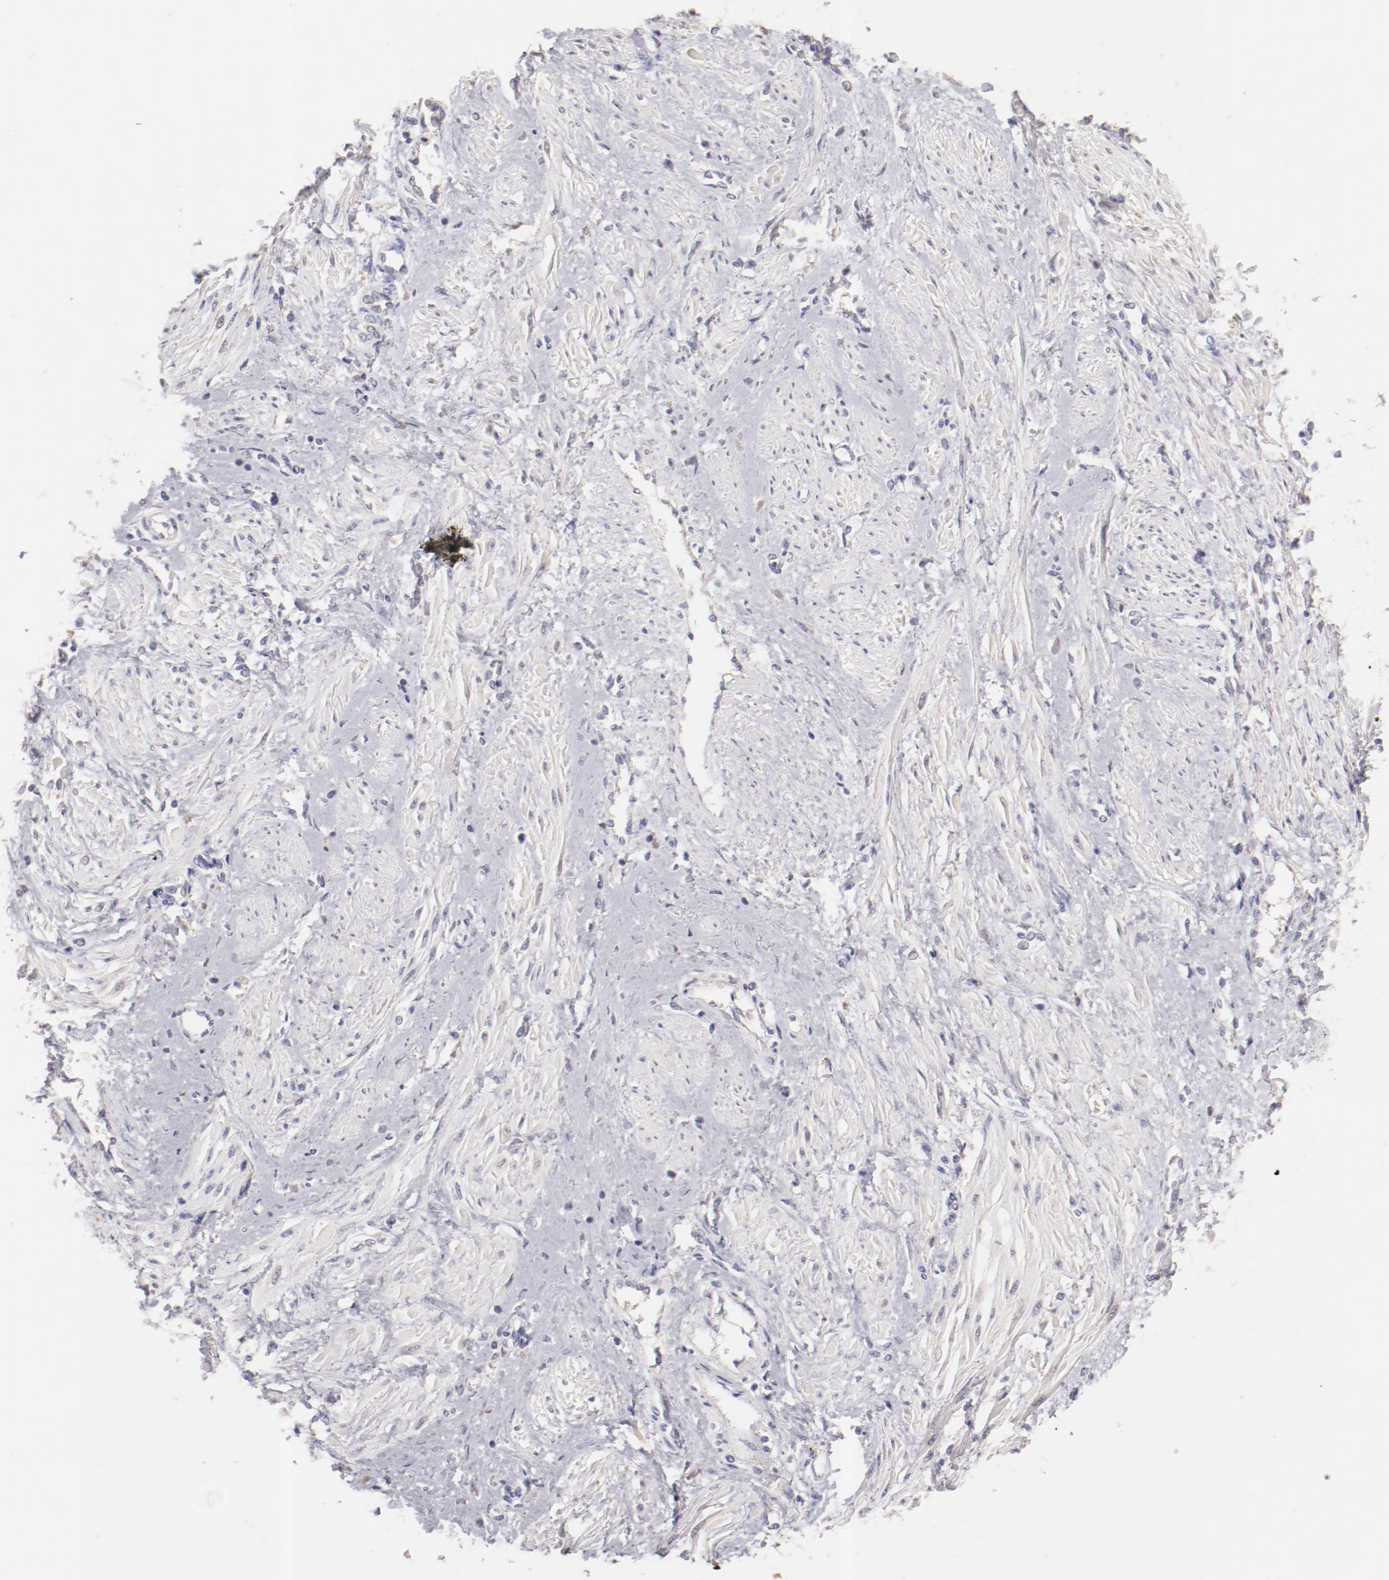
{"staining": {"intensity": "negative", "quantity": "none", "location": "none"}, "tissue": "smooth muscle", "cell_type": "Smooth muscle cells", "image_type": "normal", "snomed": [{"axis": "morphology", "description": "Normal tissue, NOS"}, {"axis": "topography", "description": "Smooth muscle"}, {"axis": "topography", "description": "Uterus"}], "caption": "IHC of unremarkable human smooth muscle exhibits no positivity in smooth muscle cells. (Stains: DAB immunohistochemistry with hematoxylin counter stain, Microscopy: brightfield microscopy at high magnification).", "gene": "ENTPD5", "patient": {"sex": "female", "age": 39}}